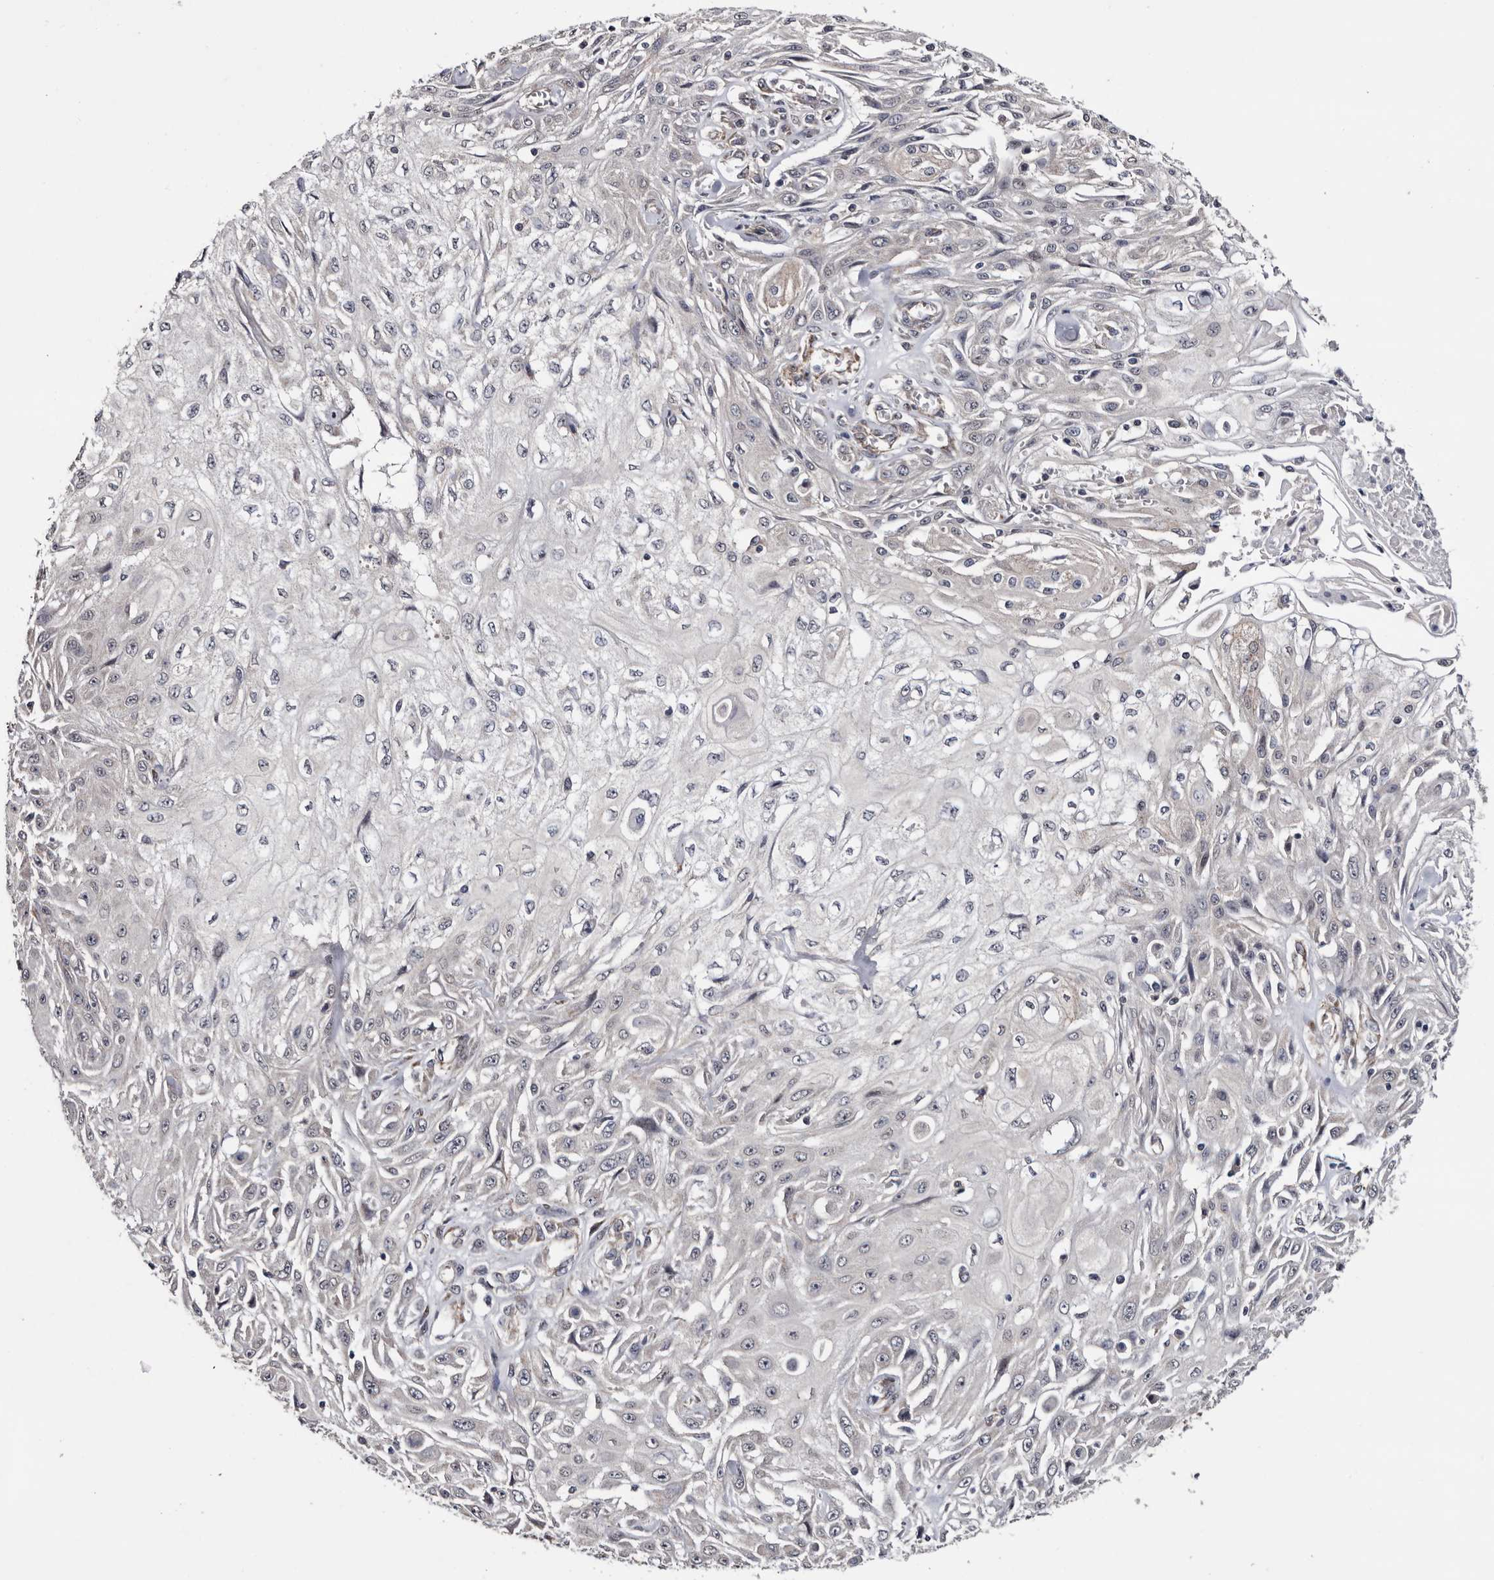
{"staining": {"intensity": "negative", "quantity": "none", "location": "none"}, "tissue": "skin cancer", "cell_type": "Tumor cells", "image_type": "cancer", "snomed": [{"axis": "morphology", "description": "Squamous cell carcinoma, NOS"}, {"axis": "morphology", "description": "Squamous cell carcinoma, metastatic, NOS"}, {"axis": "topography", "description": "Skin"}, {"axis": "topography", "description": "Lymph node"}], "caption": "An immunohistochemistry histopathology image of skin cancer is shown. There is no staining in tumor cells of skin cancer.", "gene": "ARMCX2", "patient": {"sex": "male", "age": 75}}